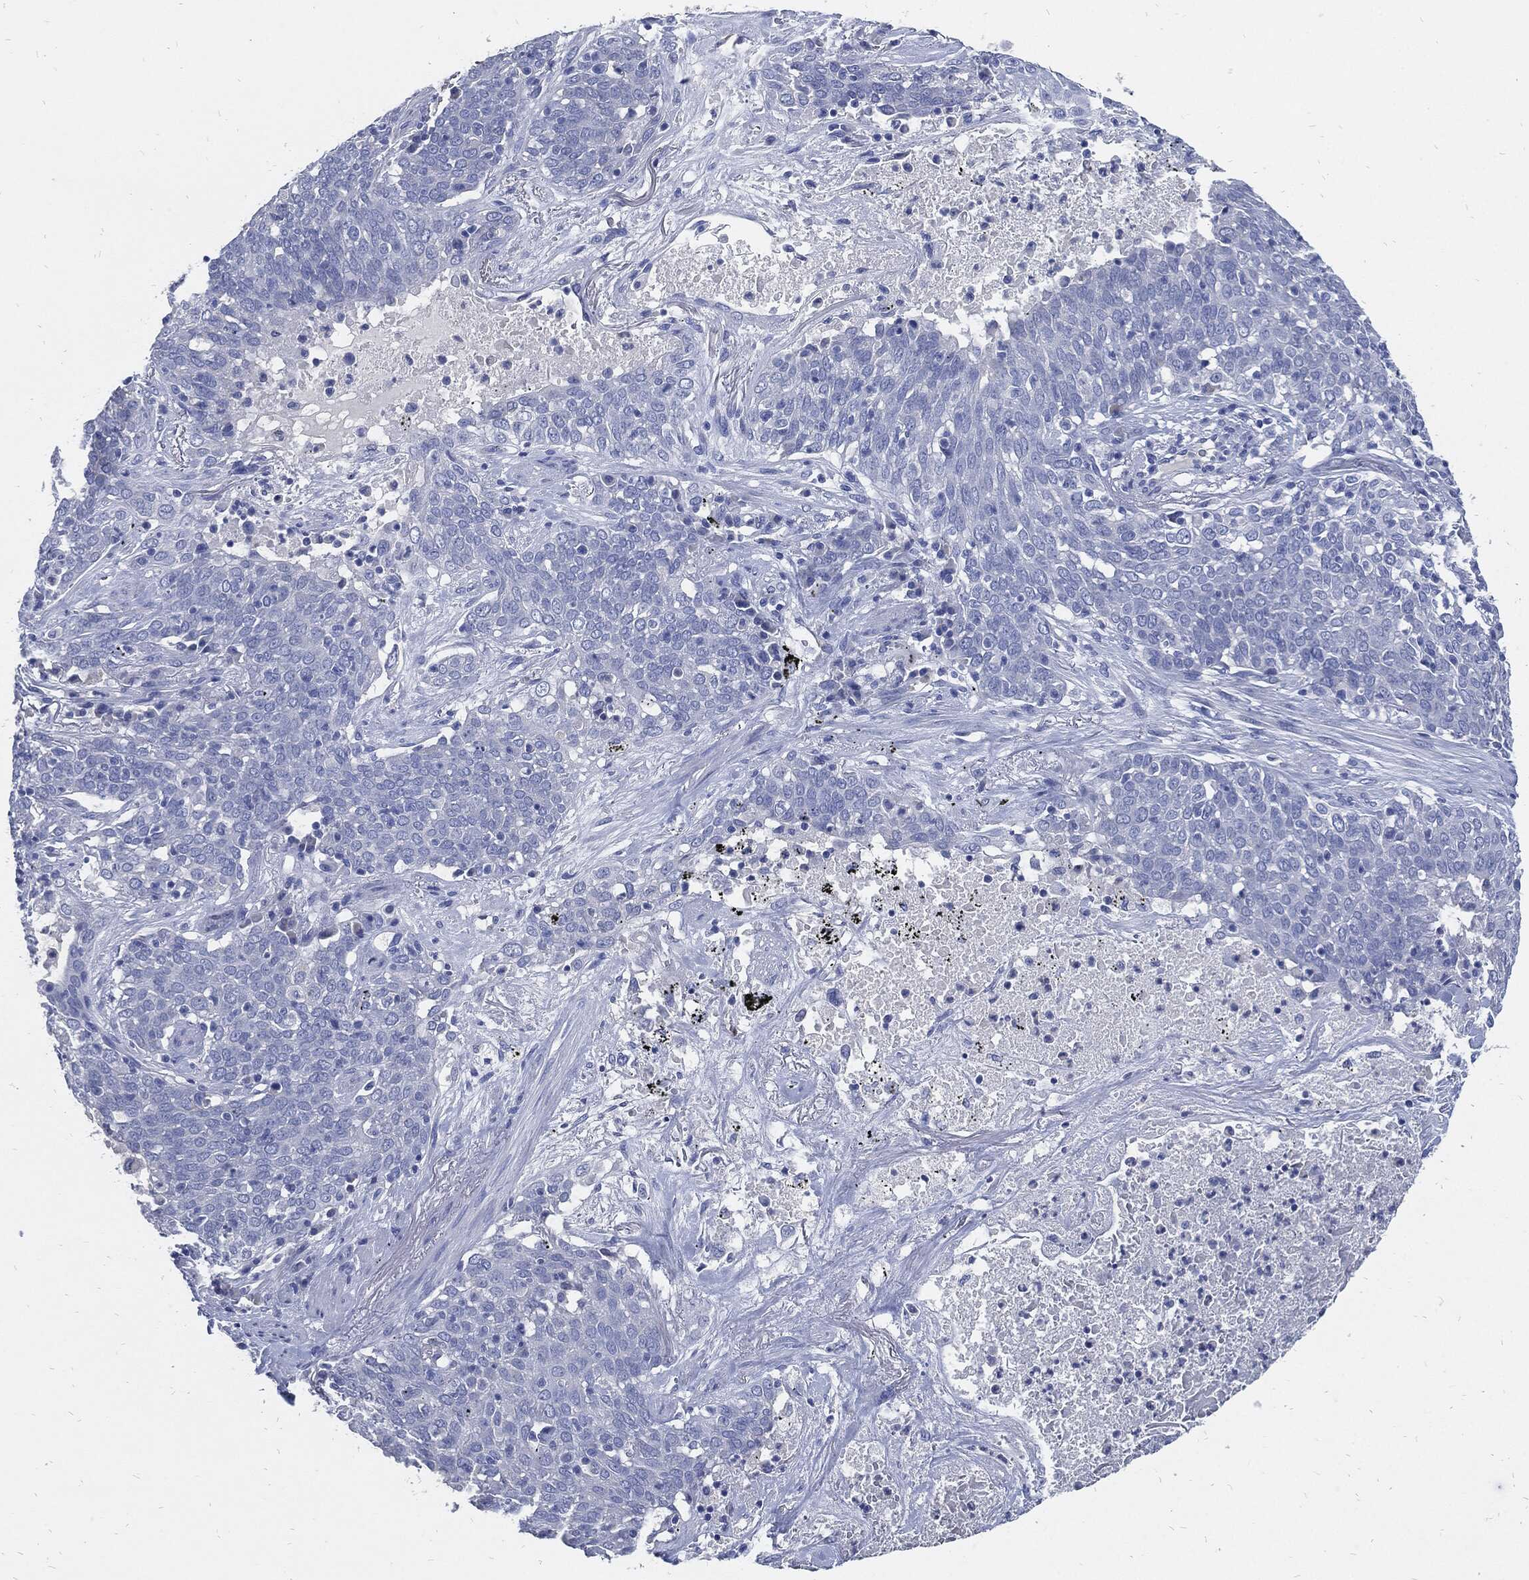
{"staining": {"intensity": "negative", "quantity": "none", "location": "none"}, "tissue": "lung cancer", "cell_type": "Tumor cells", "image_type": "cancer", "snomed": [{"axis": "morphology", "description": "Squamous cell carcinoma, NOS"}, {"axis": "topography", "description": "Lung"}], "caption": "Human lung cancer (squamous cell carcinoma) stained for a protein using IHC reveals no expression in tumor cells.", "gene": "FABP4", "patient": {"sex": "male", "age": 82}}